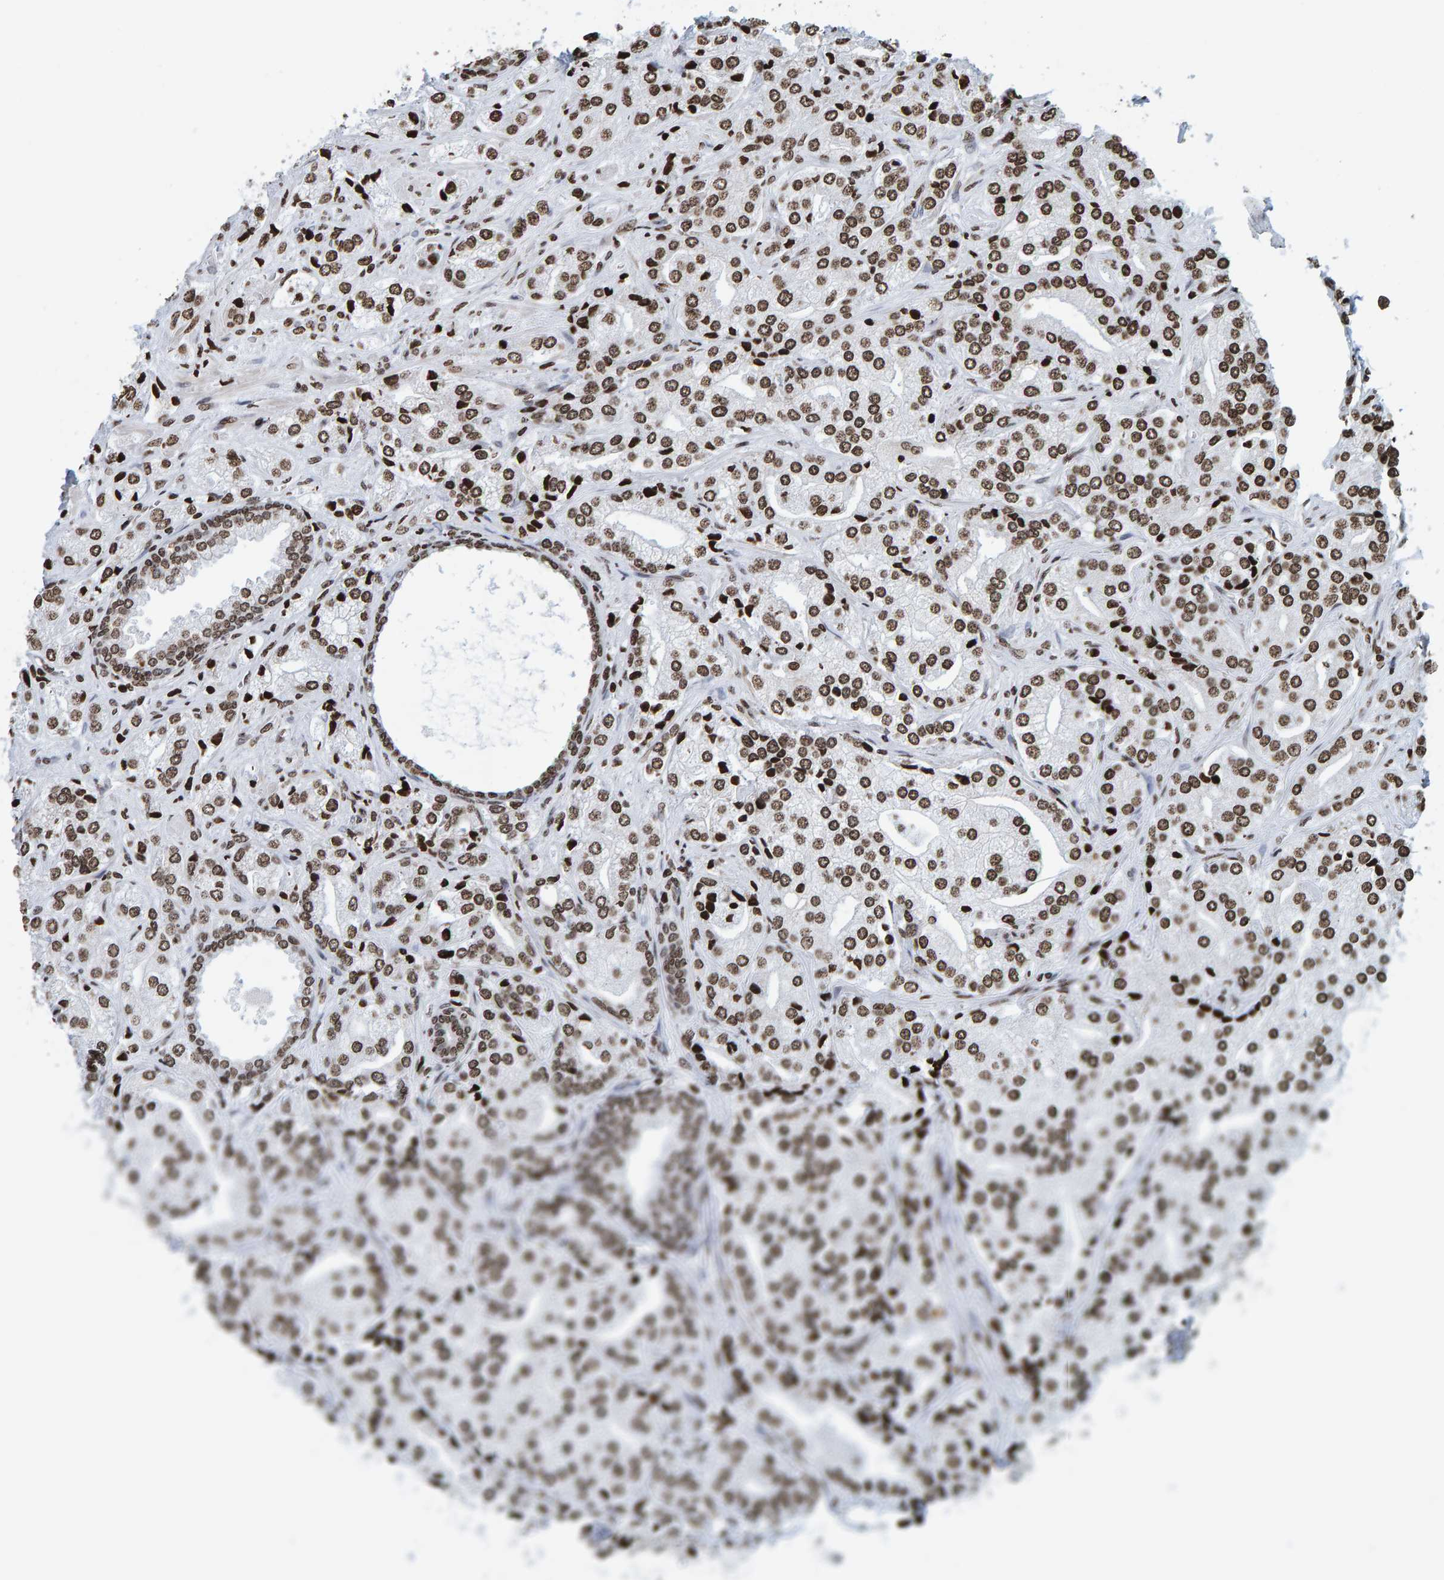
{"staining": {"intensity": "strong", "quantity": ">75%", "location": "nuclear"}, "tissue": "prostate cancer", "cell_type": "Tumor cells", "image_type": "cancer", "snomed": [{"axis": "morphology", "description": "Adenocarcinoma, High grade"}, {"axis": "topography", "description": "Prostate"}], "caption": "The image shows a brown stain indicating the presence of a protein in the nuclear of tumor cells in high-grade adenocarcinoma (prostate). The staining is performed using DAB brown chromogen to label protein expression. The nuclei are counter-stained blue using hematoxylin.", "gene": "BRF2", "patient": {"sex": "male", "age": 66}}